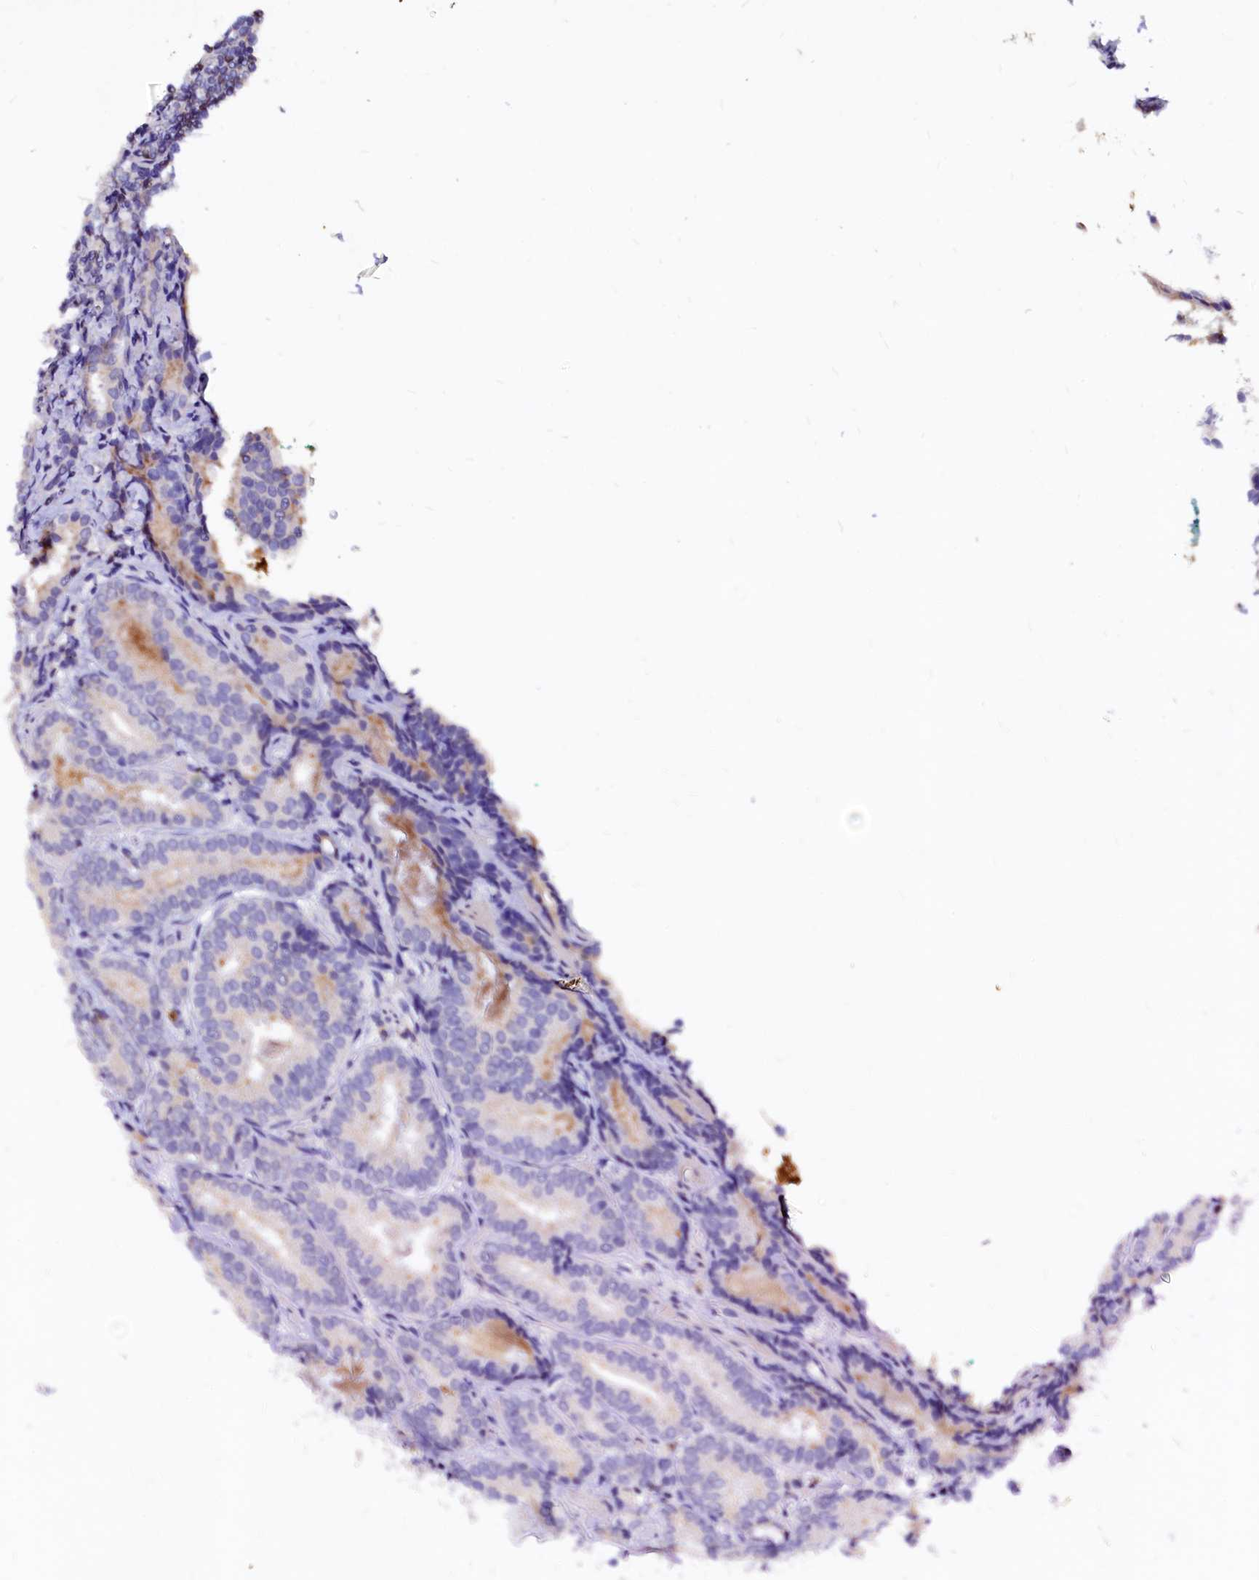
{"staining": {"intensity": "negative", "quantity": "none", "location": "none"}, "tissue": "prostate cancer", "cell_type": "Tumor cells", "image_type": "cancer", "snomed": [{"axis": "morphology", "description": "Adenocarcinoma, High grade"}, {"axis": "topography", "description": "Prostate"}], "caption": "Tumor cells are negative for protein expression in human adenocarcinoma (high-grade) (prostate).", "gene": "RAB27A", "patient": {"sex": "male", "age": 63}}